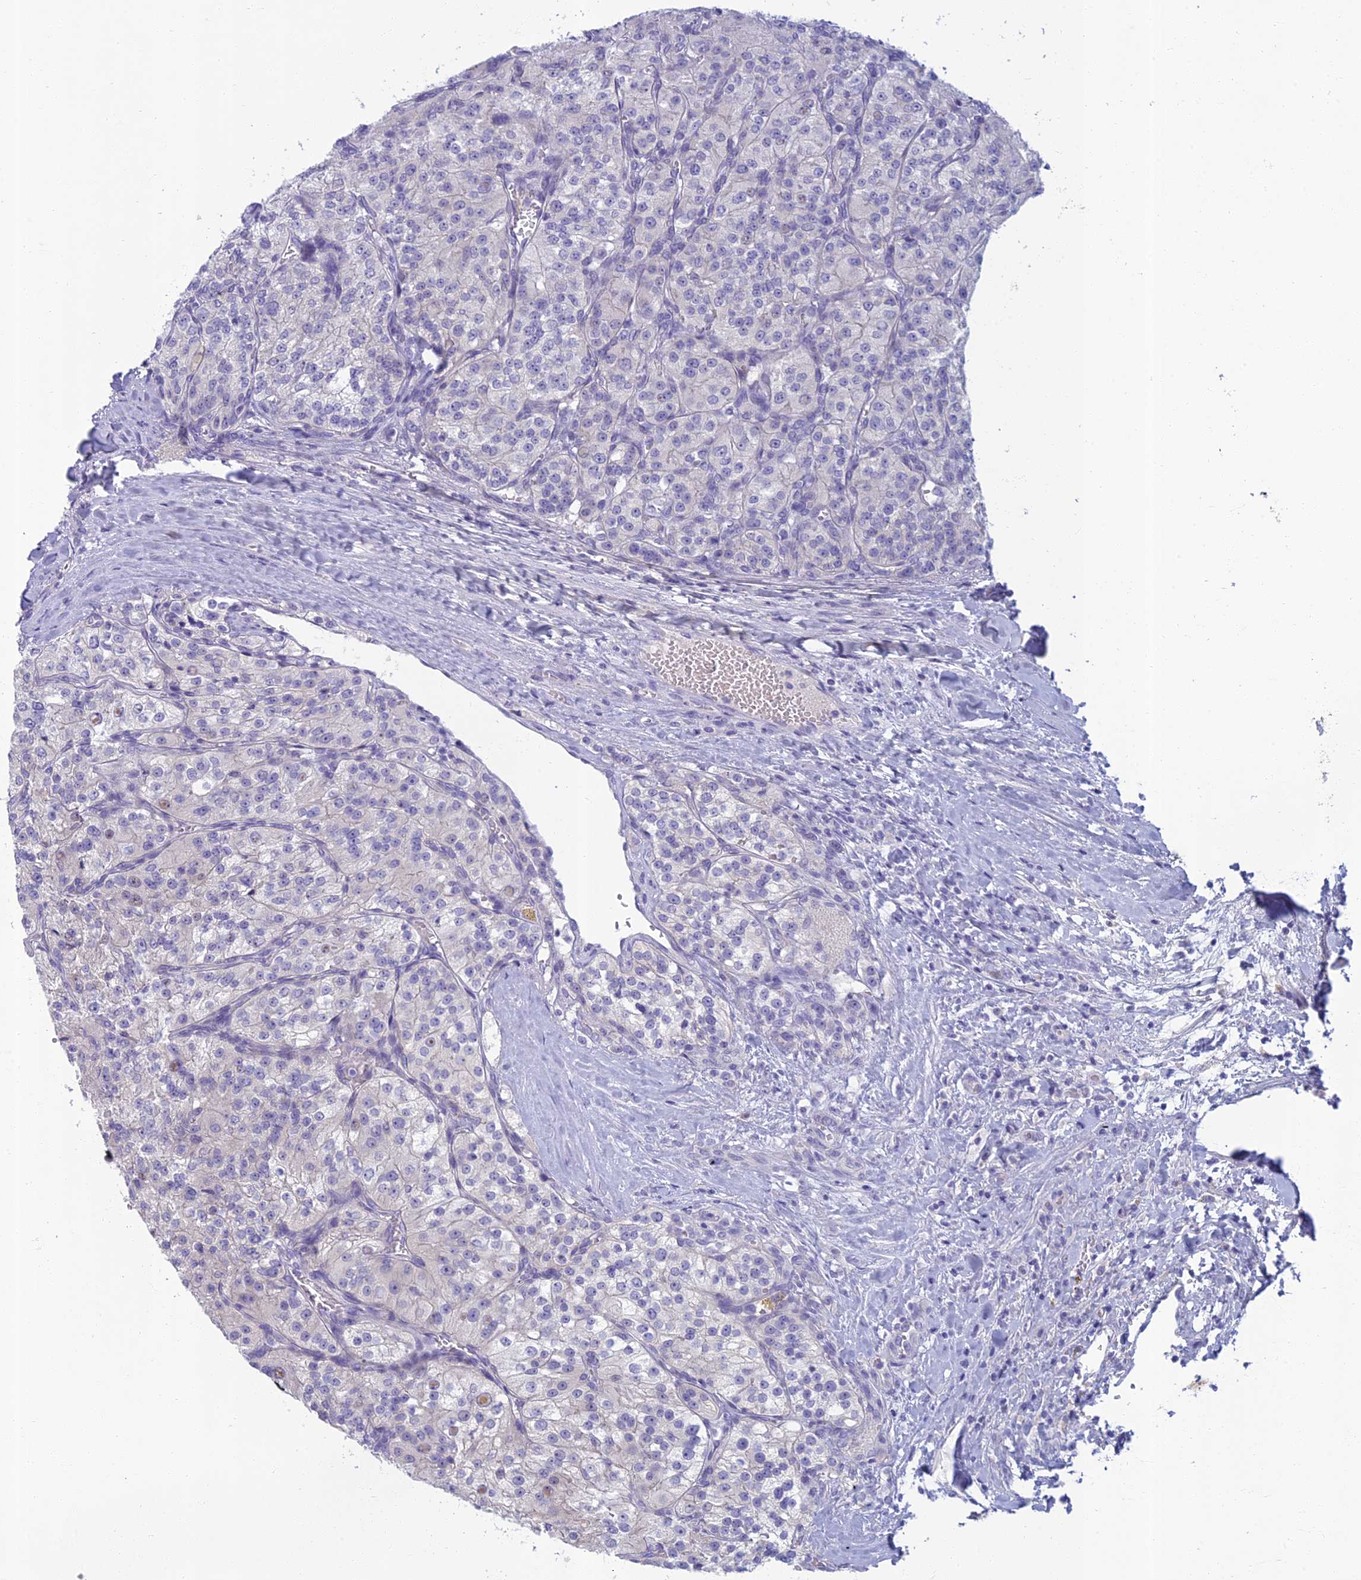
{"staining": {"intensity": "negative", "quantity": "none", "location": "none"}, "tissue": "renal cancer", "cell_type": "Tumor cells", "image_type": "cancer", "snomed": [{"axis": "morphology", "description": "Adenocarcinoma, NOS"}, {"axis": "topography", "description": "Kidney"}], "caption": "Immunohistochemistry (IHC) of renal cancer (adenocarcinoma) displays no positivity in tumor cells.", "gene": "SLC25A41", "patient": {"sex": "female", "age": 63}}